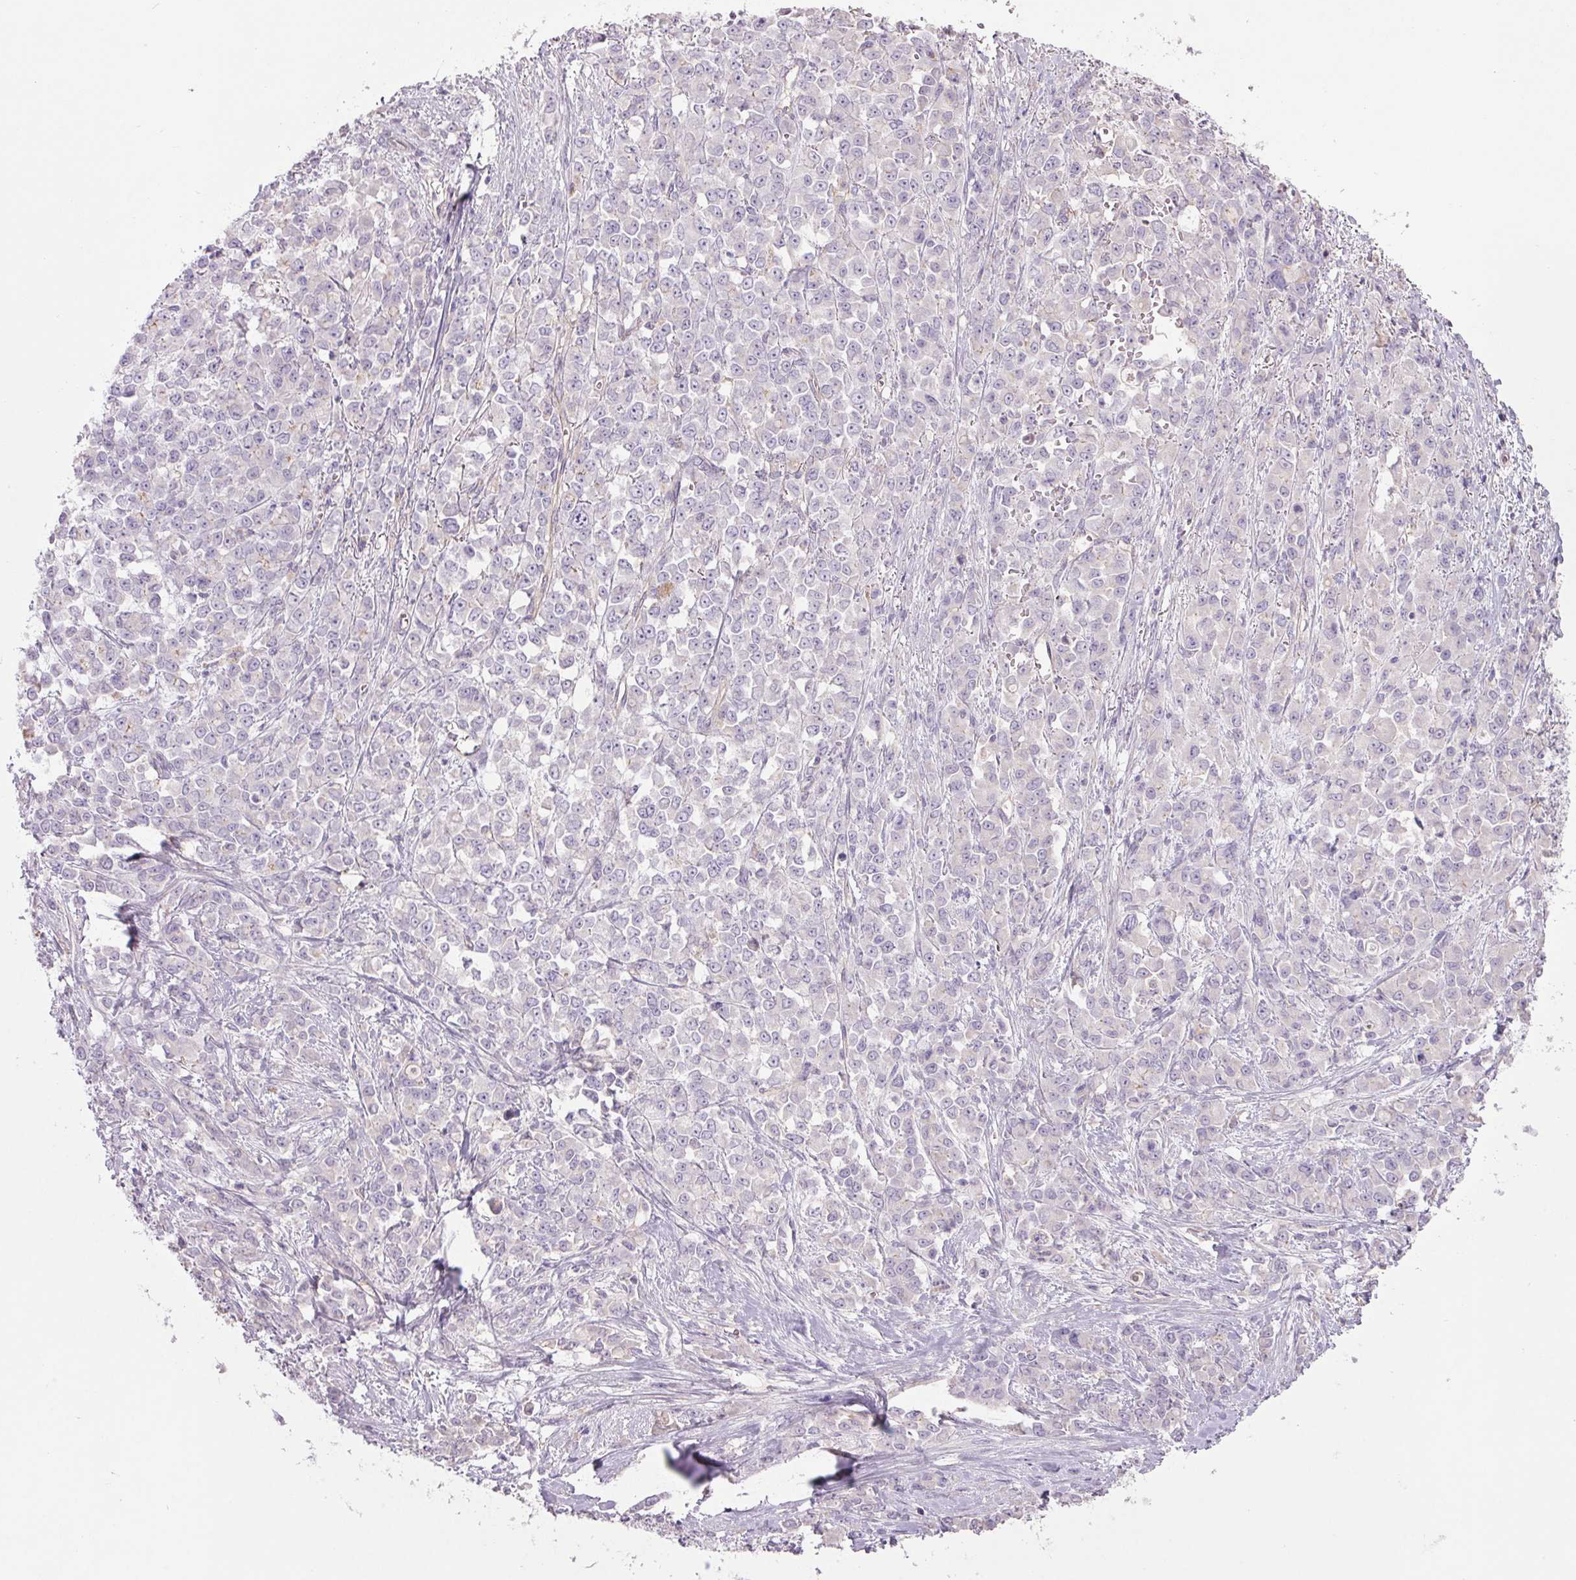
{"staining": {"intensity": "negative", "quantity": "none", "location": "none"}, "tissue": "stomach cancer", "cell_type": "Tumor cells", "image_type": "cancer", "snomed": [{"axis": "morphology", "description": "Adenocarcinoma, NOS"}, {"axis": "topography", "description": "Stomach"}], "caption": "Immunohistochemistry micrograph of stomach adenocarcinoma stained for a protein (brown), which exhibits no expression in tumor cells. Nuclei are stained in blue.", "gene": "APOC4", "patient": {"sex": "female", "age": 76}}